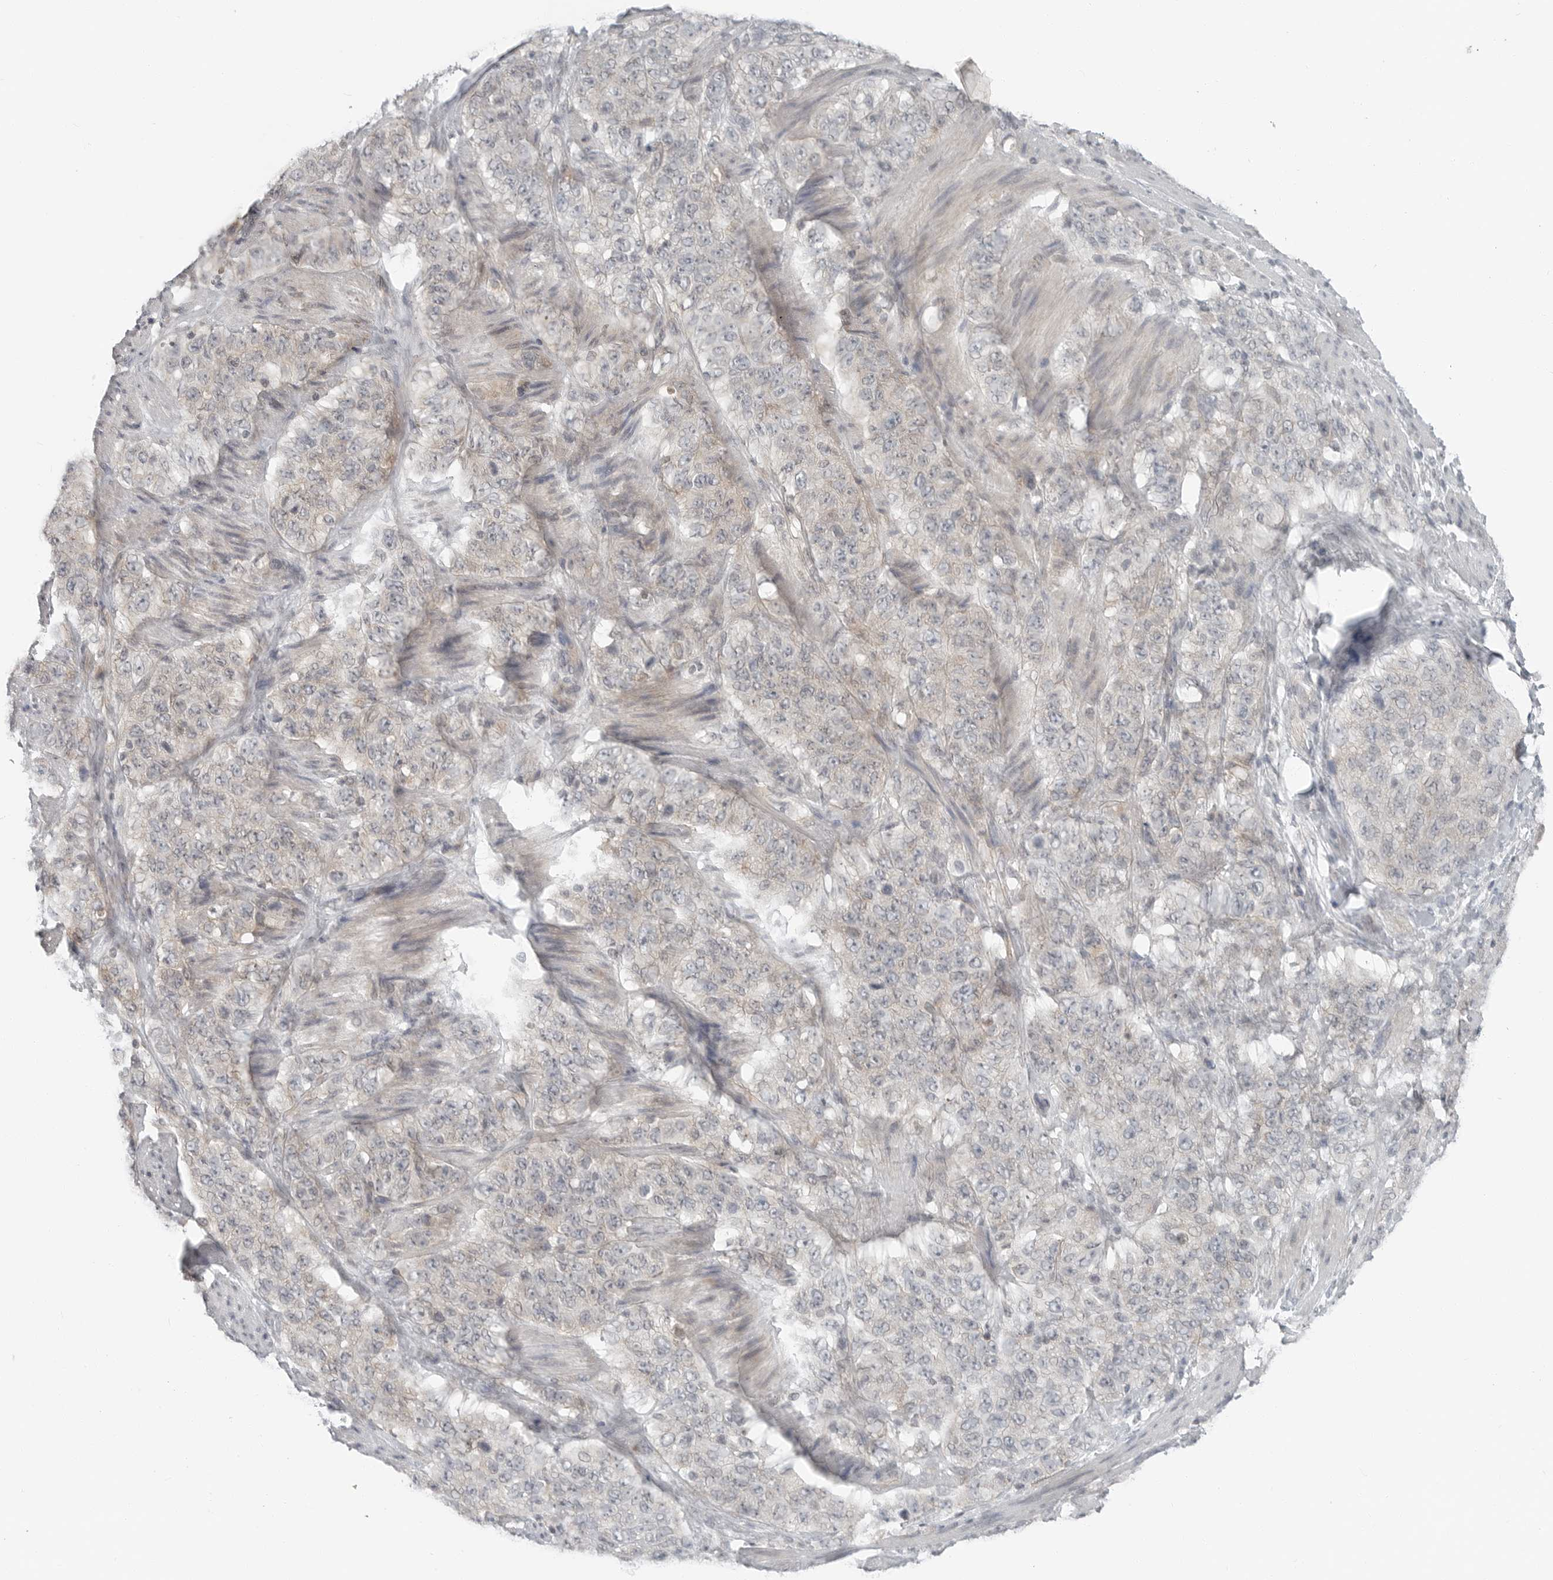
{"staining": {"intensity": "negative", "quantity": "none", "location": "none"}, "tissue": "stomach cancer", "cell_type": "Tumor cells", "image_type": "cancer", "snomed": [{"axis": "morphology", "description": "Adenocarcinoma, NOS"}, {"axis": "topography", "description": "Stomach"}], "caption": "This is an immunohistochemistry micrograph of stomach cancer. There is no positivity in tumor cells.", "gene": "FCRLB", "patient": {"sex": "male", "age": 48}}